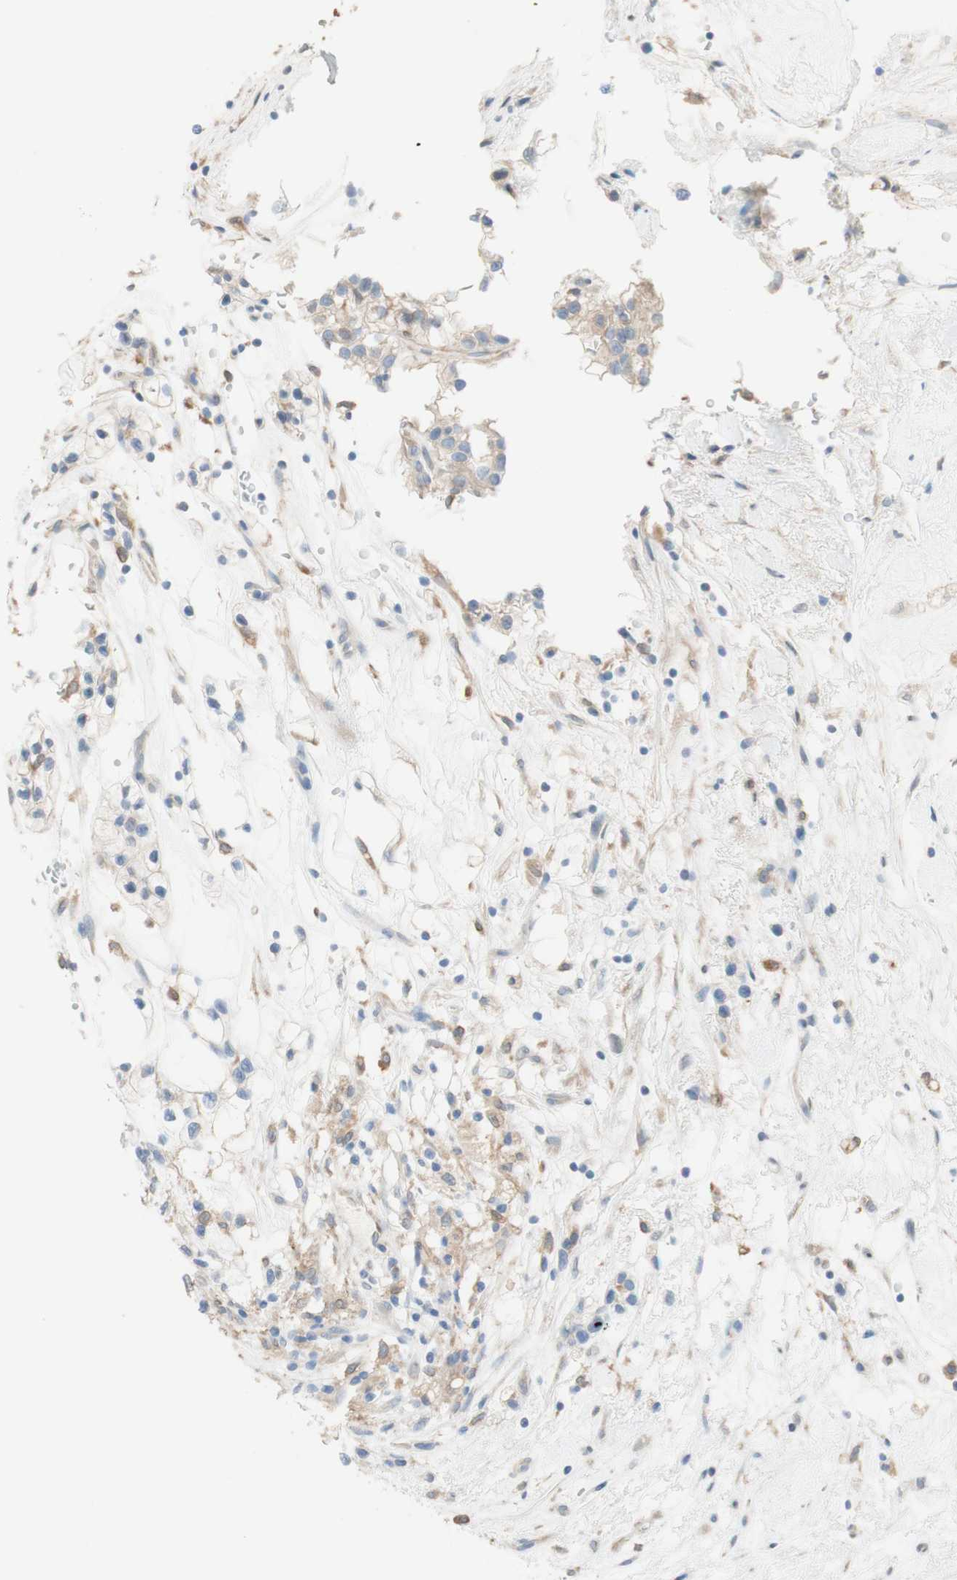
{"staining": {"intensity": "weak", "quantity": "25%-75%", "location": "cytoplasmic/membranous"}, "tissue": "renal cancer", "cell_type": "Tumor cells", "image_type": "cancer", "snomed": [{"axis": "morphology", "description": "Adenocarcinoma, NOS"}, {"axis": "topography", "description": "Kidney"}], "caption": "Immunohistochemical staining of renal adenocarcinoma exhibits weak cytoplasmic/membranous protein expression in about 25%-75% of tumor cells.", "gene": "COMT", "patient": {"sex": "female", "age": 57}}